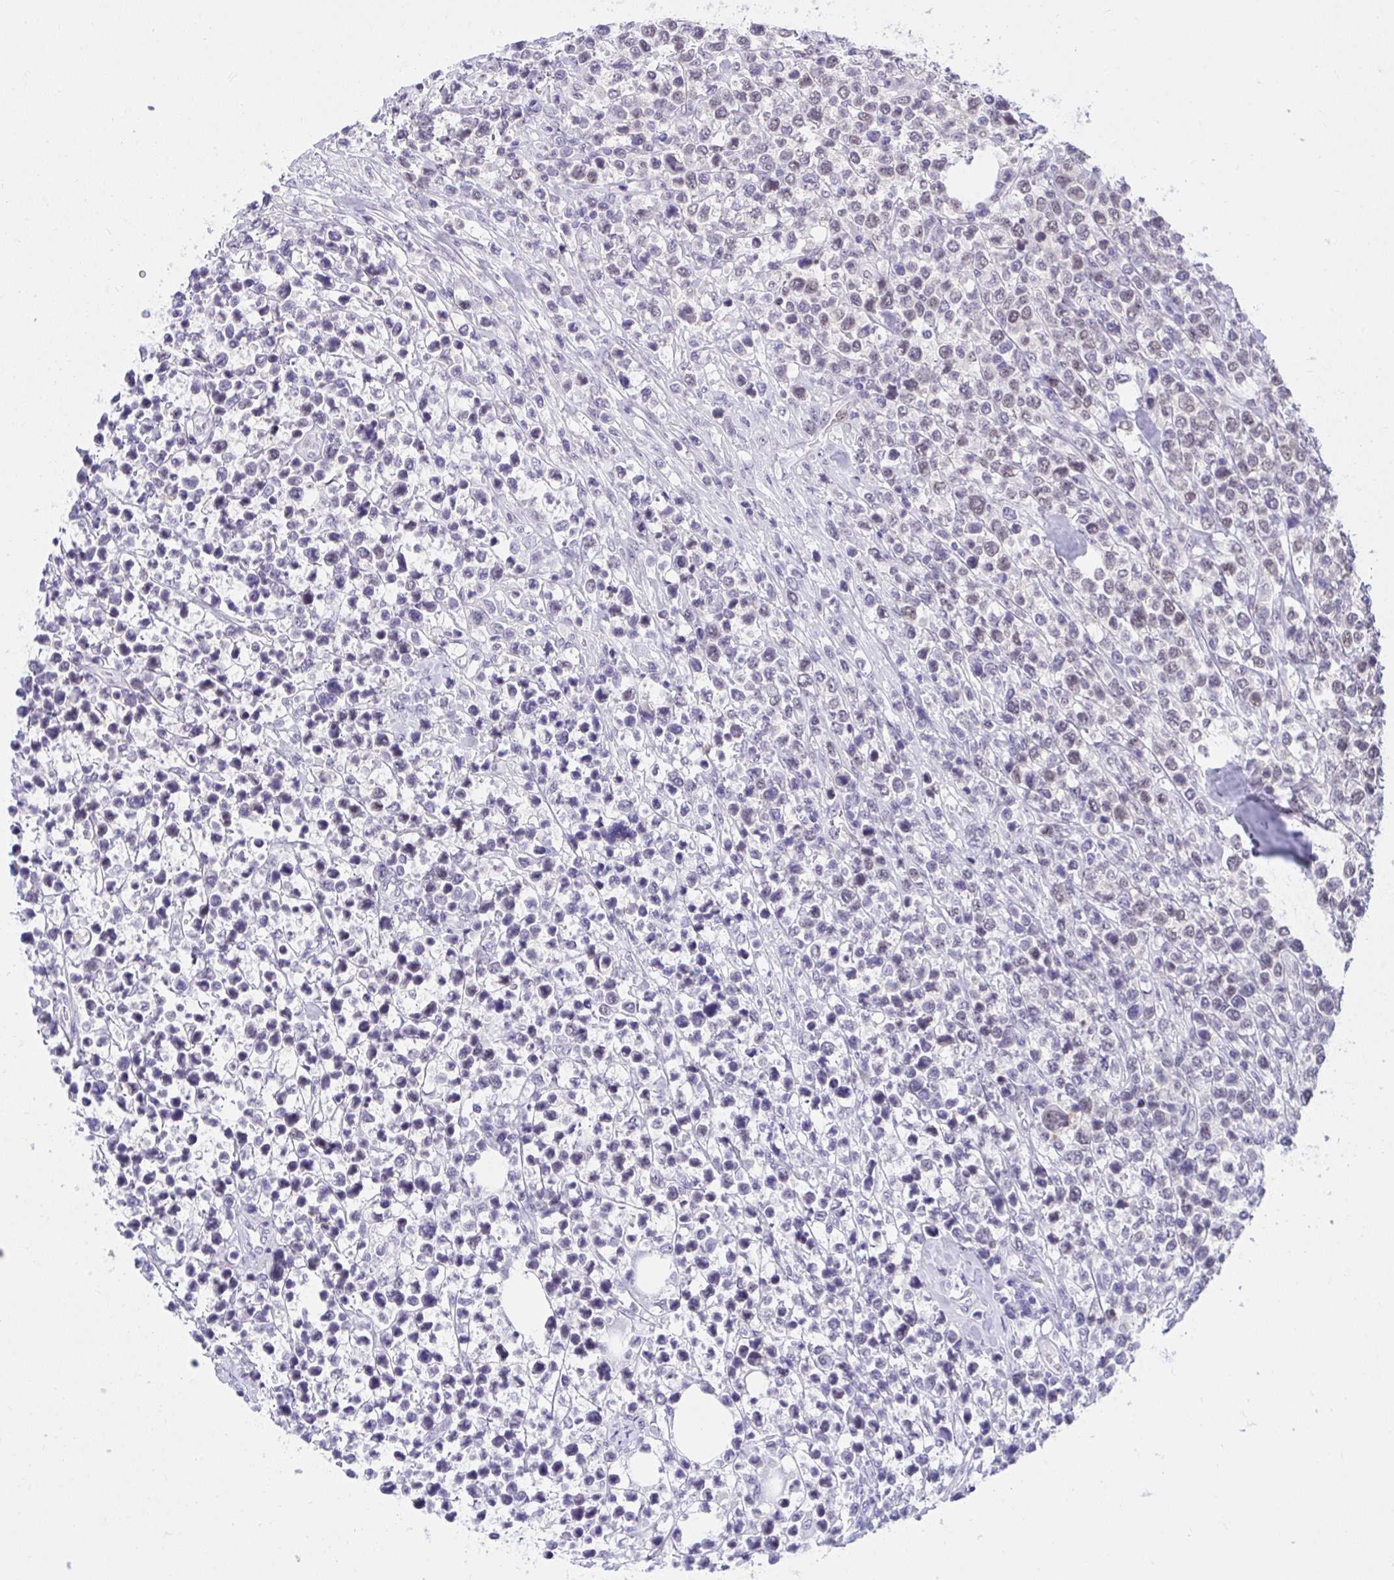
{"staining": {"intensity": "negative", "quantity": "none", "location": "none"}, "tissue": "lymphoma", "cell_type": "Tumor cells", "image_type": "cancer", "snomed": [{"axis": "morphology", "description": "Malignant lymphoma, non-Hodgkin's type, High grade"}, {"axis": "topography", "description": "Soft tissue"}], "caption": "High magnification brightfield microscopy of lymphoma stained with DAB (3,3'-diaminobenzidine) (brown) and counterstained with hematoxylin (blue): tumor cells show no significant staining. (Brightfield microscopy of DAB (3,3'-diaminobenzidine) immunohistochemistry at high magnification).", "gene": "TEAD4", "patient": {"sex": "female", "age": 56}}